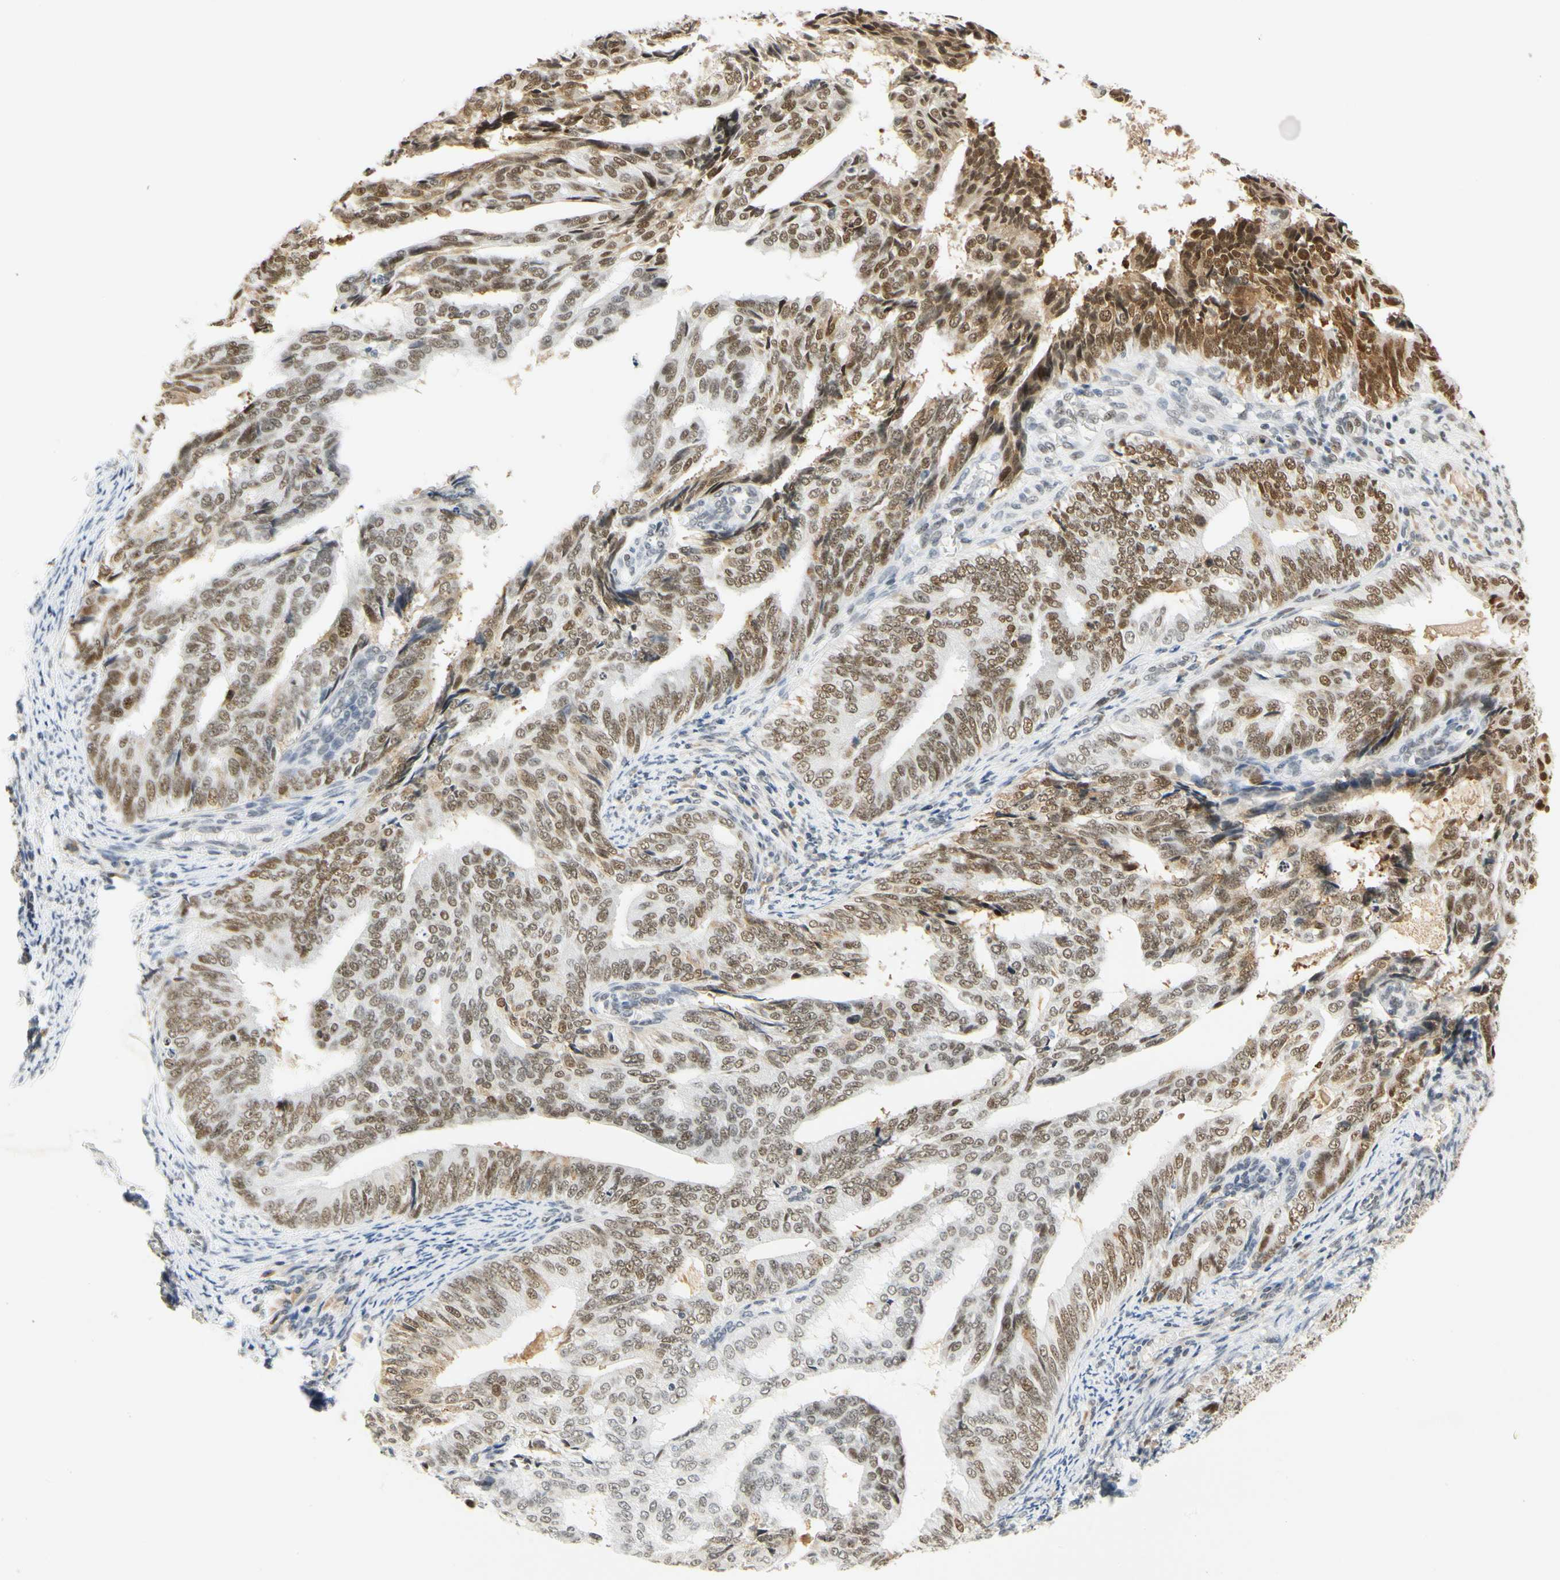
{"staining": {"intensity": "moderate", "quantity": ">75%", "location": "nuclear"}, "tissue": "endometrial cancer", "cell_type": "Tumor cells", "image_type": "cancer", "snomed": [{"axis": "morphology", "description": "Adenocarcinoma, NOS"}, {"axis": "topography", "description": "Endometrium"}], "caption": "Adenocarcinoma (endometrial) stained for a protein displays moderate nuclear positivity in tumor cells.", "gene": "ZSCAN16", "patient": {"sex": "female", "age": 58}}